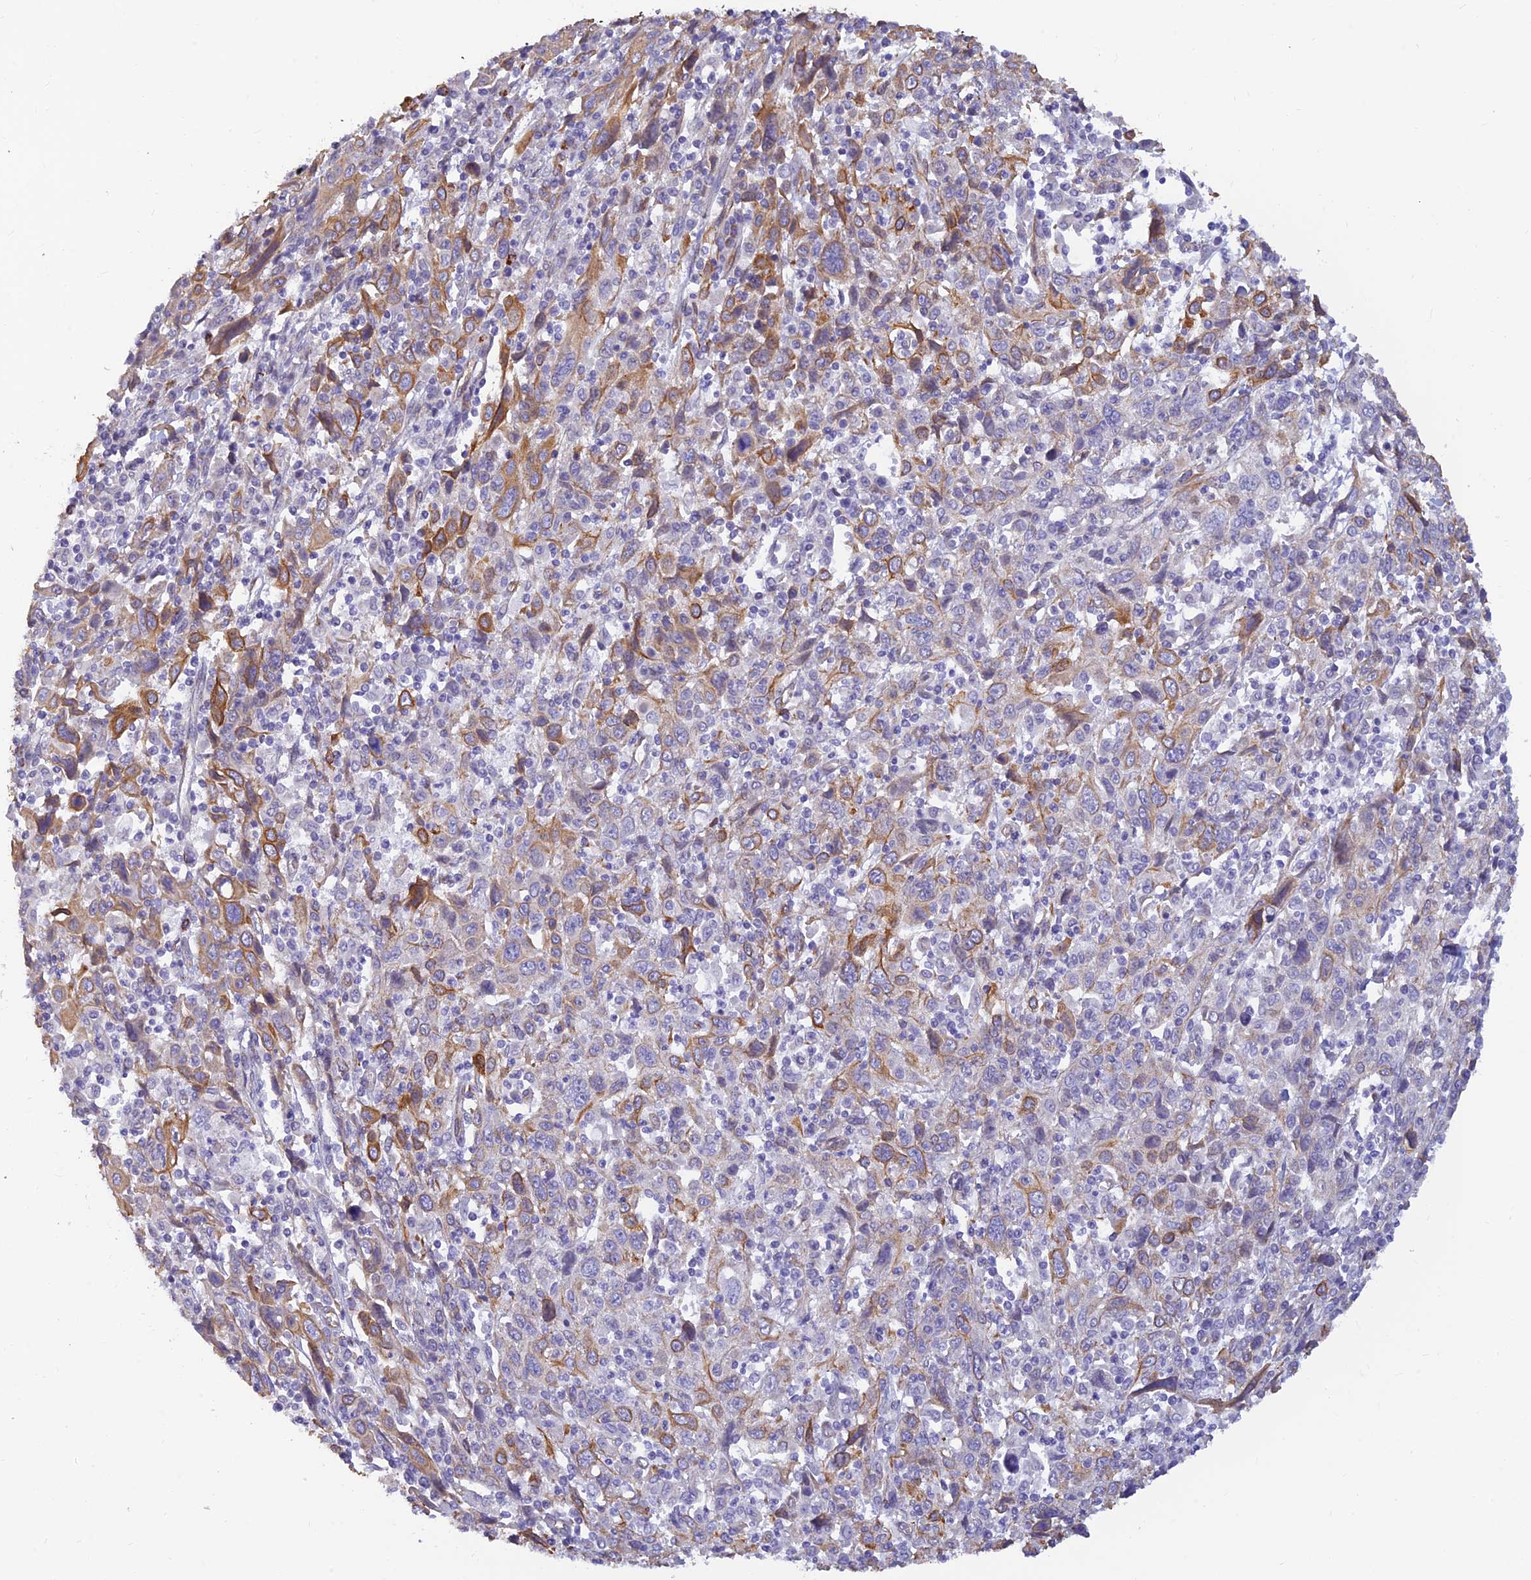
{"staining": {"intensity": "moderate", "quantity": "<25%", "location": "cytoplasmic/membranous"}, "tissue": "cervical cancer", "cell_type": "Tumor cells", "image_type": "cancer", "snomed": [{"axis": "morphology", "description": "Squamous cell carcinoma, NOS"}, {"axis": "topography", "description": "Cervix"}], "caption": "Immunohistochemical staining of human cervical cancer (squamous cell carcinoma) demonstrates low levels of moderate cytoplasmic/membranous protein positivity in approximately <25% of tumor cells. The staining is performed using DAB brown chromogen to label protein expression. The nuclei are counter-stained blue using hematoxylin.", "gene": "ALDH1L2", "patient": {"sex": "female", "age": 46}}